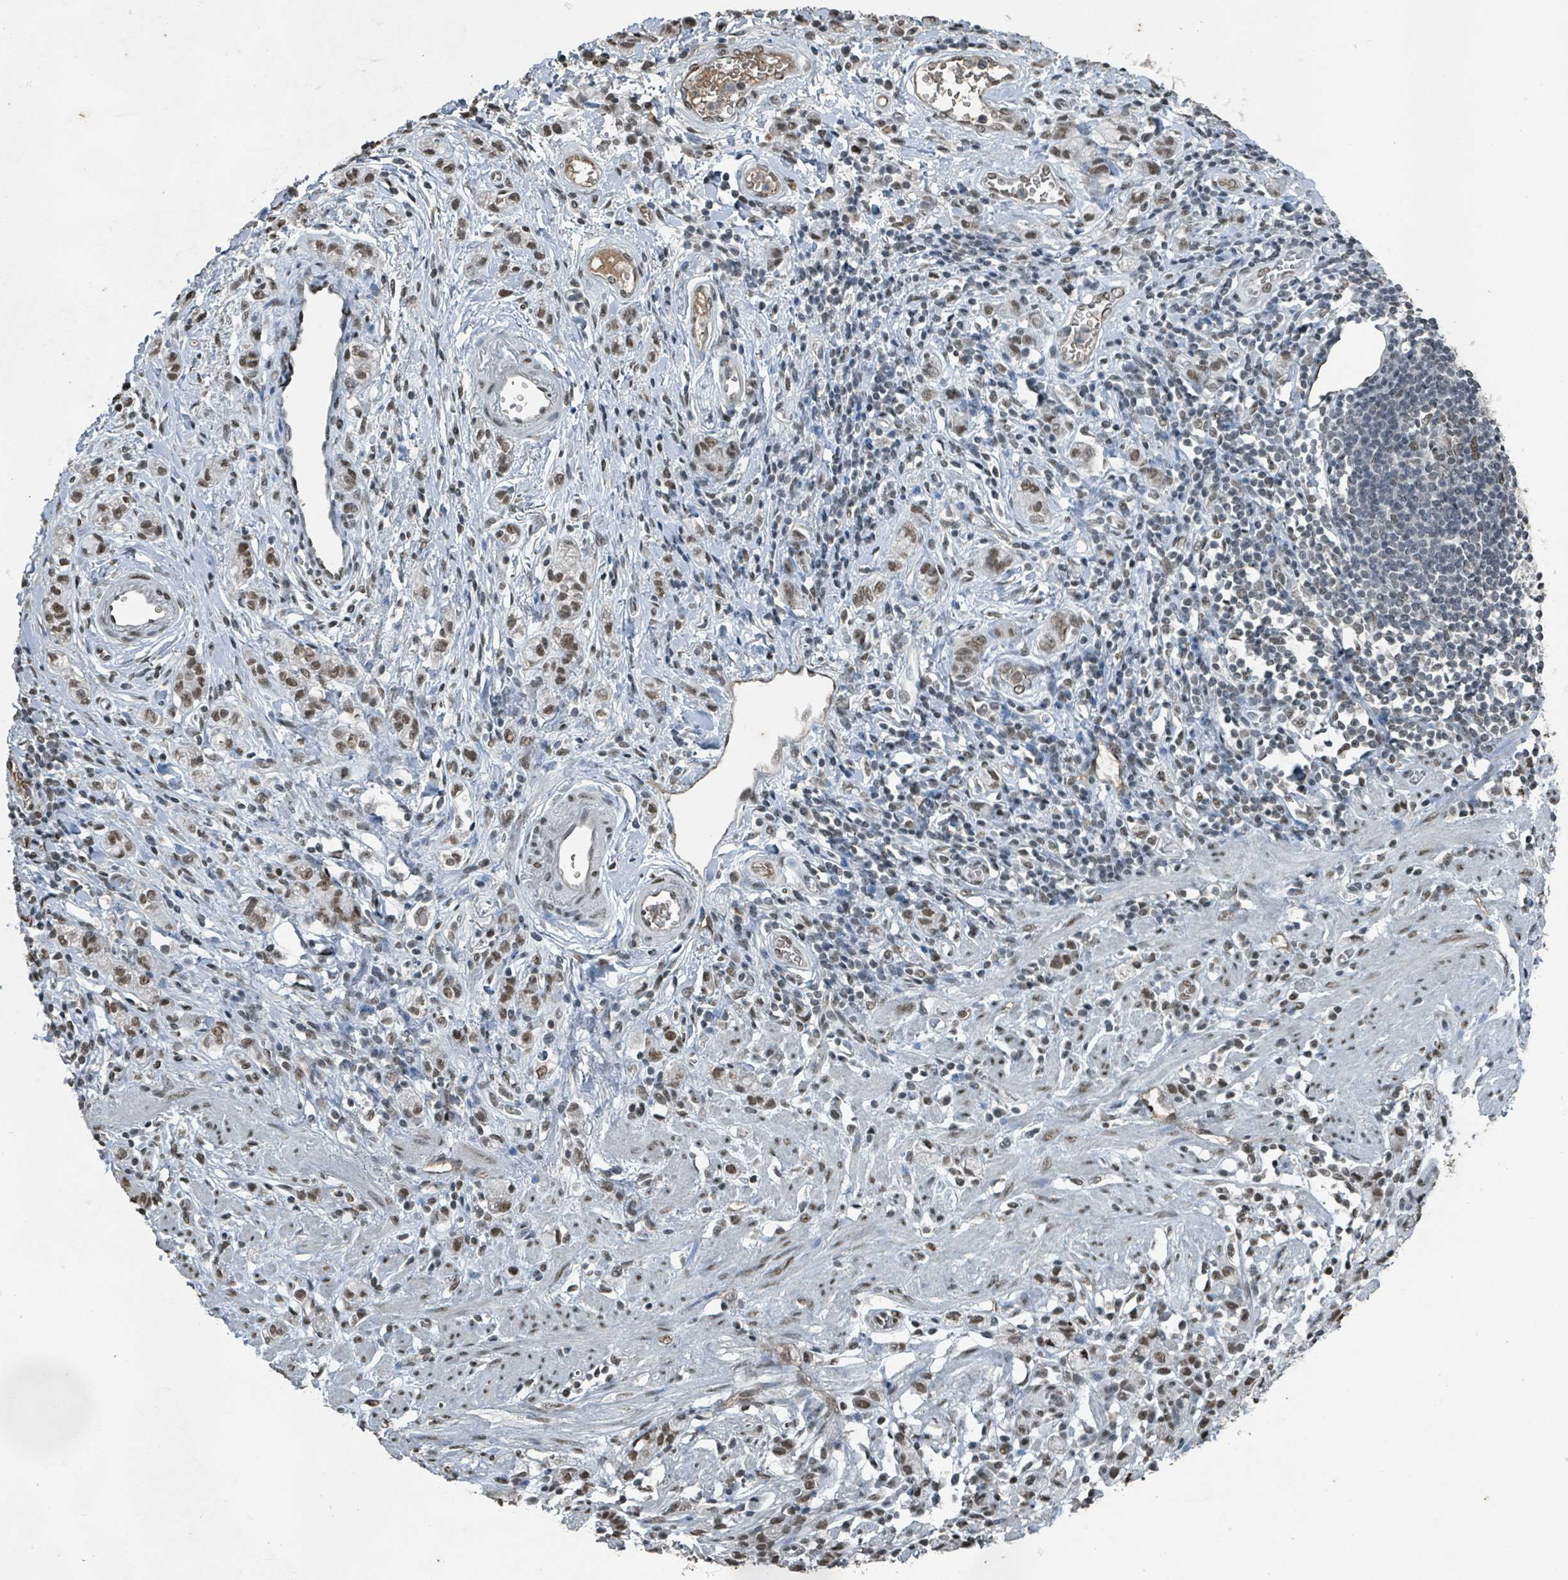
{"staining": {"intensity": "weak", "quantity": ">75%", "location": "nuclear"}, "tissue": "stomach cancer", "cell_type": "Tumor cells", "image_type": "cancer", "snomed": [{"axis": "morphology", "description": "Adenocarcinoma, NOS"}, {"axis": "topography", "description": "Stomach"}], "caption": "Immunohistochemistry (IHC) of stomach adenocarcinoma demonstrates low levels of weak nuclear staining in approximately >75% of tumor cells. (brown staining indicates protein expression, while blue staining denotes nuclei).", "gene": "PHIP", "patient": {"sex": "male", "age": 77}}